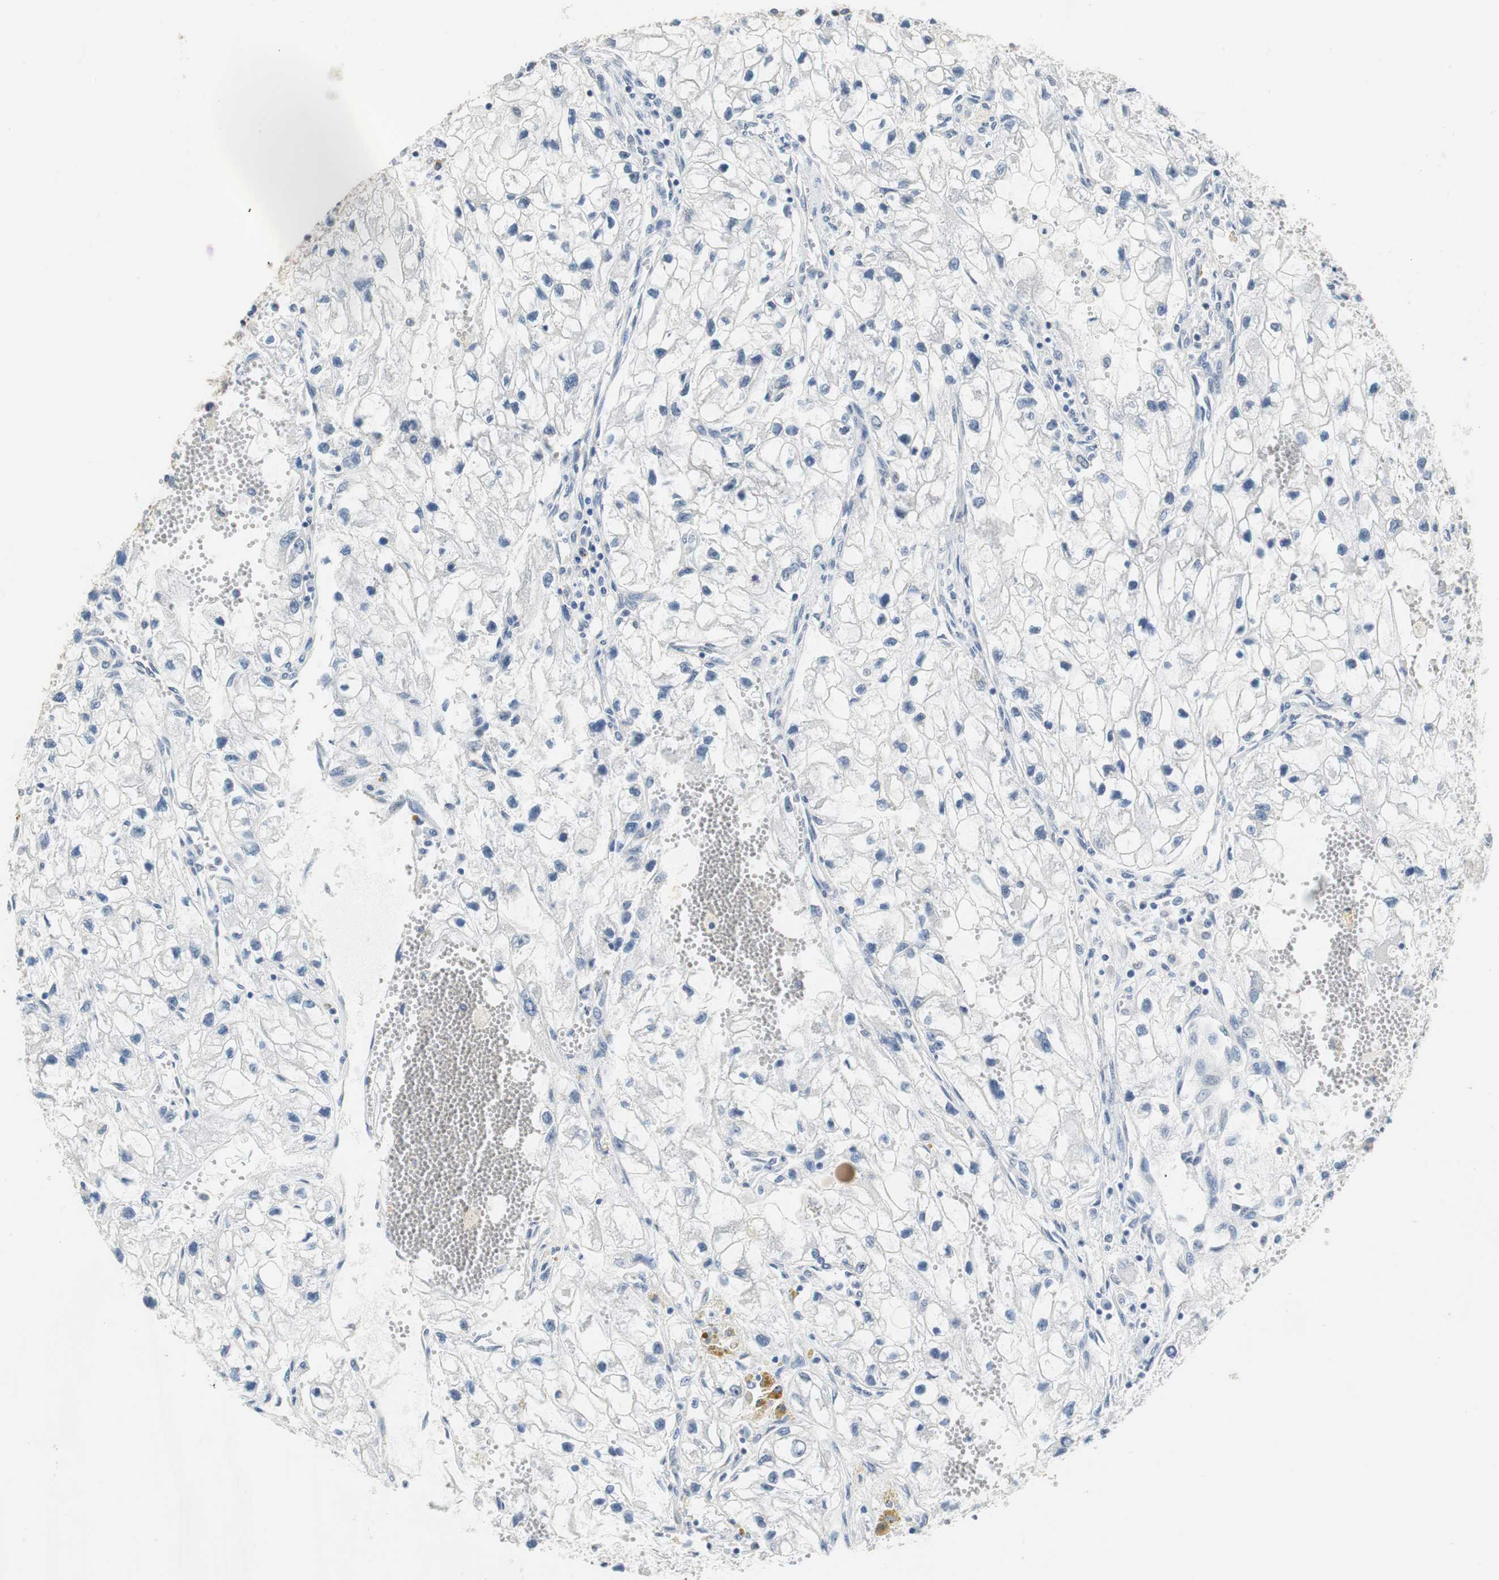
{"staining": {"intensity": "negative", "quantity": "none", "location": "none"}, "tissue": "renal cancer", "cell_type": "Tumor cells", "image_type": "cancer", "snomed": [{"axis": "morphology", "description": "Adenocarcinoma, NOS"}, {"axis": "topography", "description": "Kidney"}], "caption": "Immunohistochemical staining of renal cancer displays no significant expression in tumor cells. (DAB (3,3'-diaminobenzidine) immunohistochemistry (IHC) with hematoxylin counter stain).", "gene": "MUC7", "patient": {"sex": "female", "age": 70}}